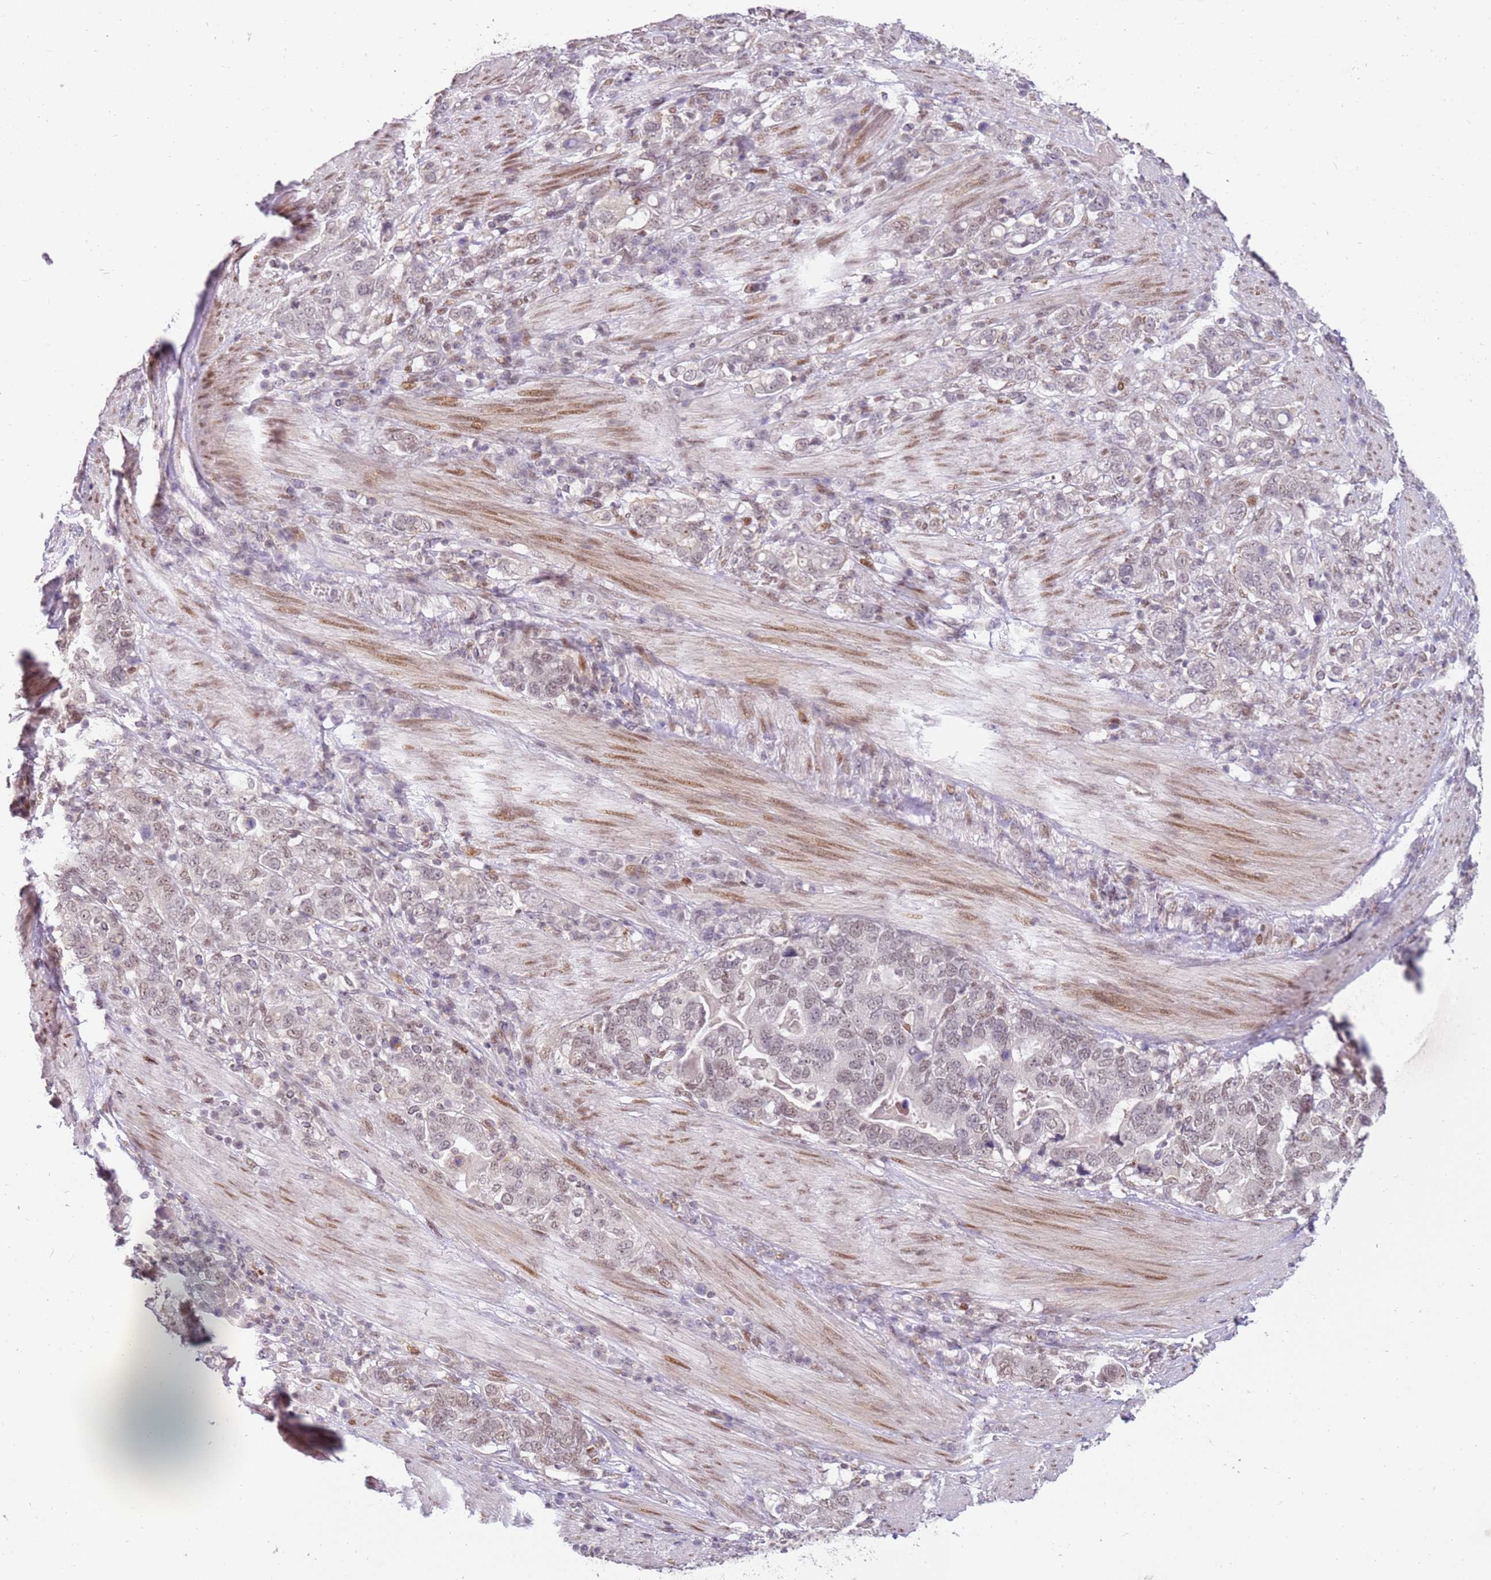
{"staining": {"intensity": "moderate", "quantity": "<25%", "location": "nuclear"}, "tissue": "stomach cancer", "cell_type": "Tumor cells", "image_type": "cancer", "snomed": [{"axis": "morphology", "description": "Adenocarcinoma, NOS"}, {"axis": "topography", "description": "Stomach, upper"}, {"axis": "topography", "description": "Stomach"}], "caption": "Brown immunohistochemical staining in human adenocarcinoma (stomach) demonstrates moderate nuclear positivity in approximately <25% of tumor cells. (DAB (3,3'-diaminobenzidine) = brown stain, brightfield microscopy at high magnification).", "gene": "PHC2", "patient": {"sex": "male", "age": 62}}